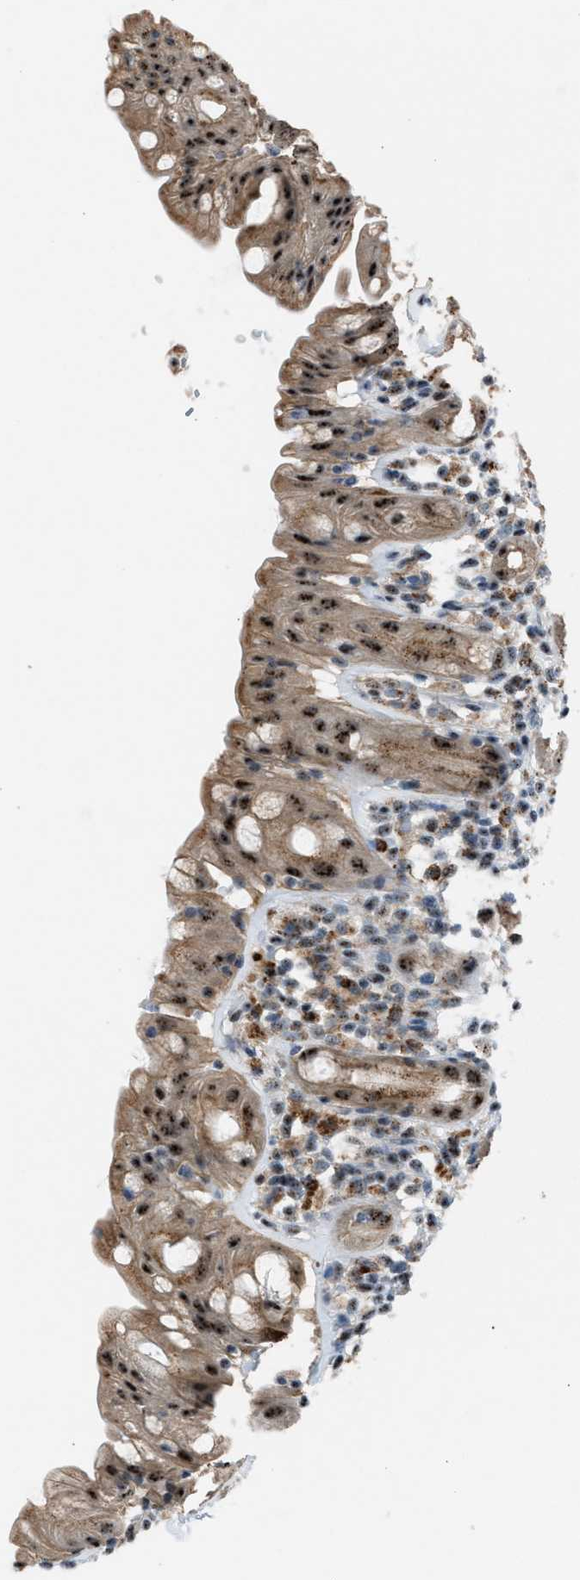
{"staining": {"intensity": "moderate", "quantity": ">75%", "location": "cytoplasmic/membranous,nuclear"}, "tissue": "rectum", "cell_type": "Glandular cells", "image_type": "normal", "snomed": [{"axis": "morphology", "description": "Normal tissue, NOS"}, {"axis": "topography", "description": "Rectum"}], "caption": "A brown stain highlights moderate cytoplasmic/membranous,nuclear staining of a protein in glandular cells of unremarkable rectum.", "gene": "CENPP", "patient": {"sex": "male", "age": 44}}